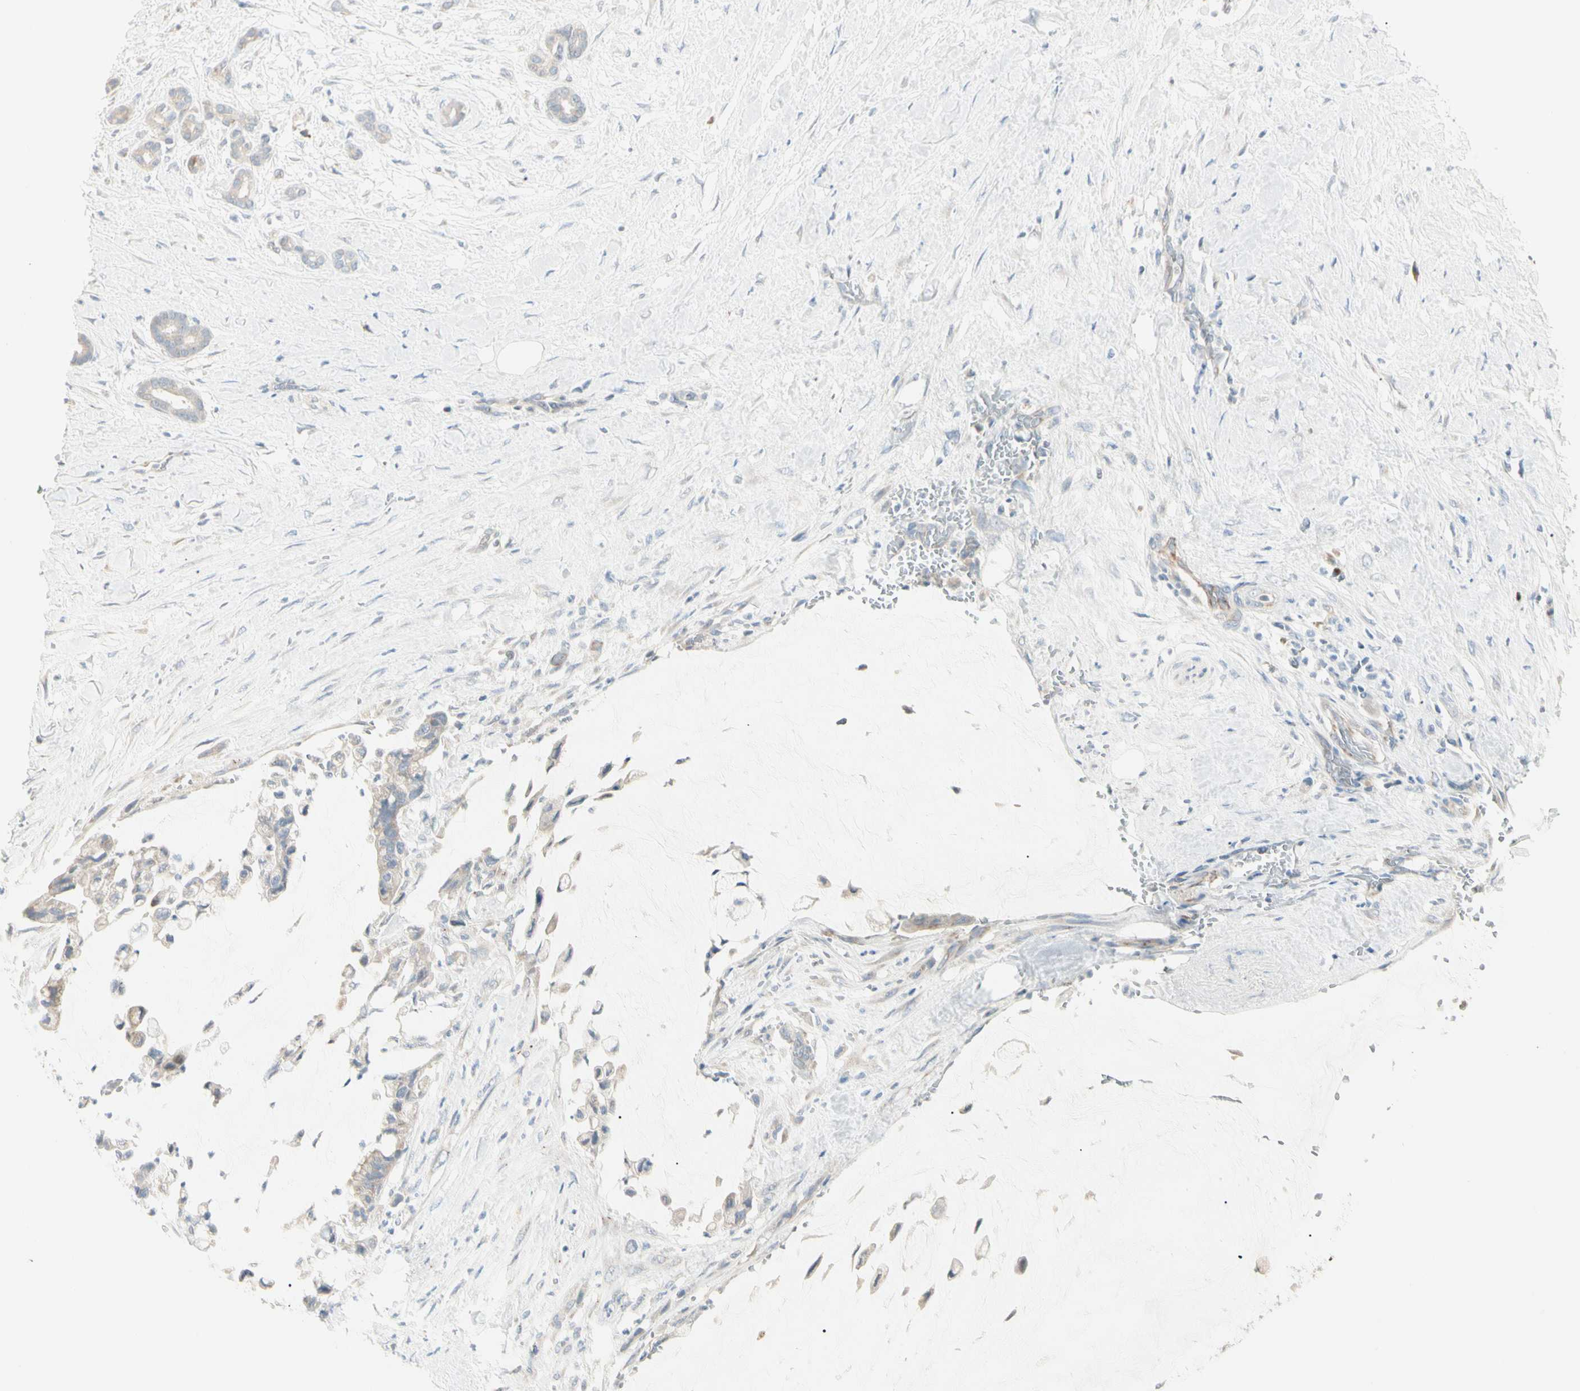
{"staining": {"intensity": "weak", "quantity": "<25%", "location": "cytoplasmic/membranous"}, "tissue": "pancreatic cancer", "cell_type": "Tumor cells", "image_type": "cancer", "snomed": [{"axis": "morphology", "description": "Adenocarcinoma, NOS"}, {"axis": "topography", "description": "Pancreas"}], "caption": "Immunohistochemistry (IHC) photomicrograph of pancreatic adenocarcinoma stained for a protein (brown), which shows no expression in tumor cells. The staining is performed using DAB (3,3'-diaminobenzidine) brown chromogen with nuclei counter-stained in using hematoxylin.", "gene": "ALDH18A1", "patient": {"sex": "male", "age": 41}}